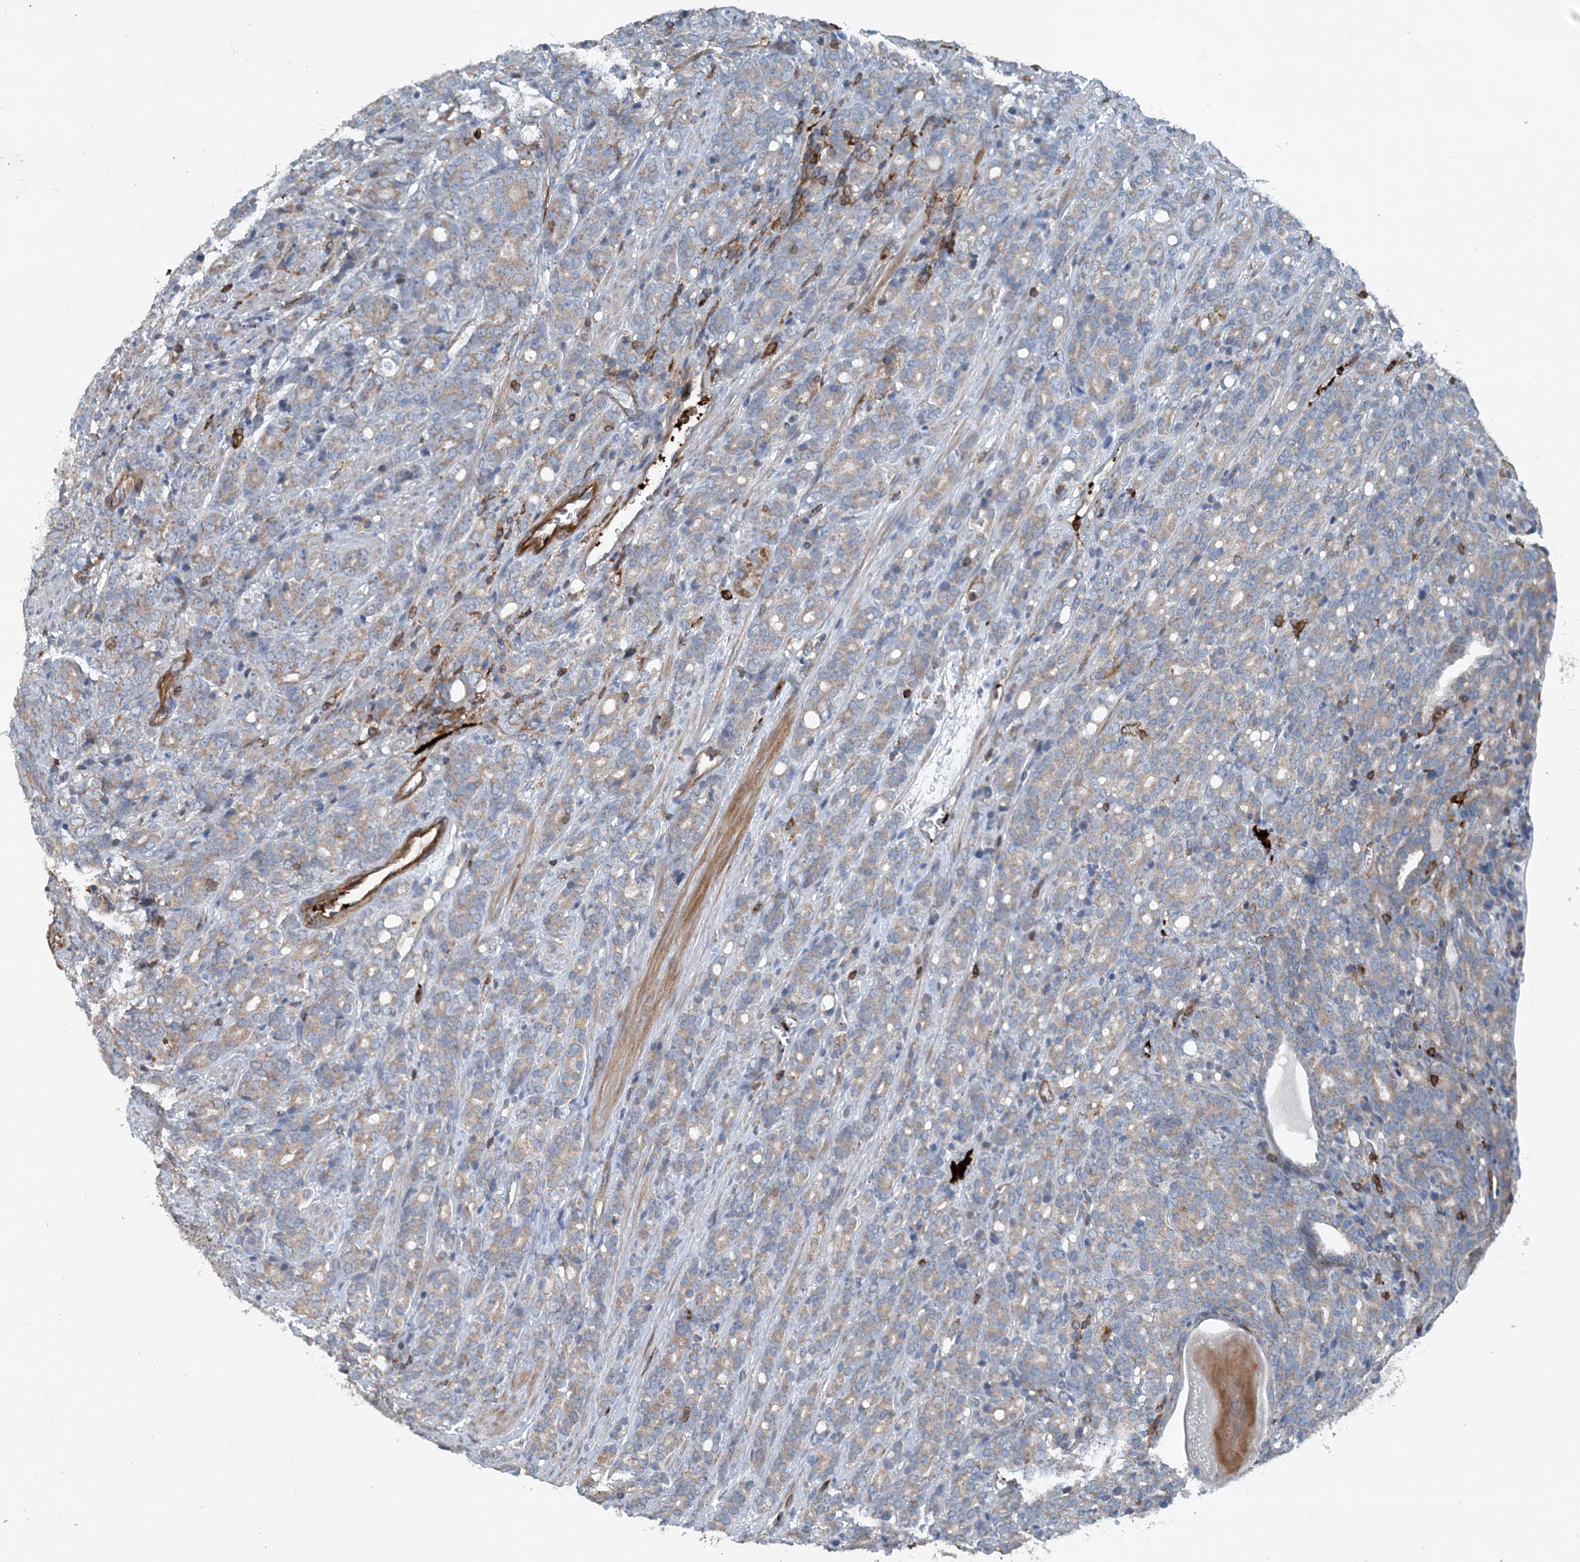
{"staining": {"intensity": "weak", "quantity": "25%-75%", "location": "cytoplasmic/membranous"}, "tissue": "prostate cancer", "cell_type": "Tumor cells", "image_type": "cancer", "snomed": [{"axis": "morphology", "description": "Adenocarcinoma, High grade"}, {"axis": "topography", "description": "Prostate"}], "caption": "Immunohistochemistry of prostate cancer demonstrates low levels of weak cytoplasmic/membranous staining in approximately 25%-75% of tumor cells. Ihc stains the protein of interest in brown and the nuclei are stained blue.", "gene": "DGUOK", "patient": {"sex": "male", "age": 62}}